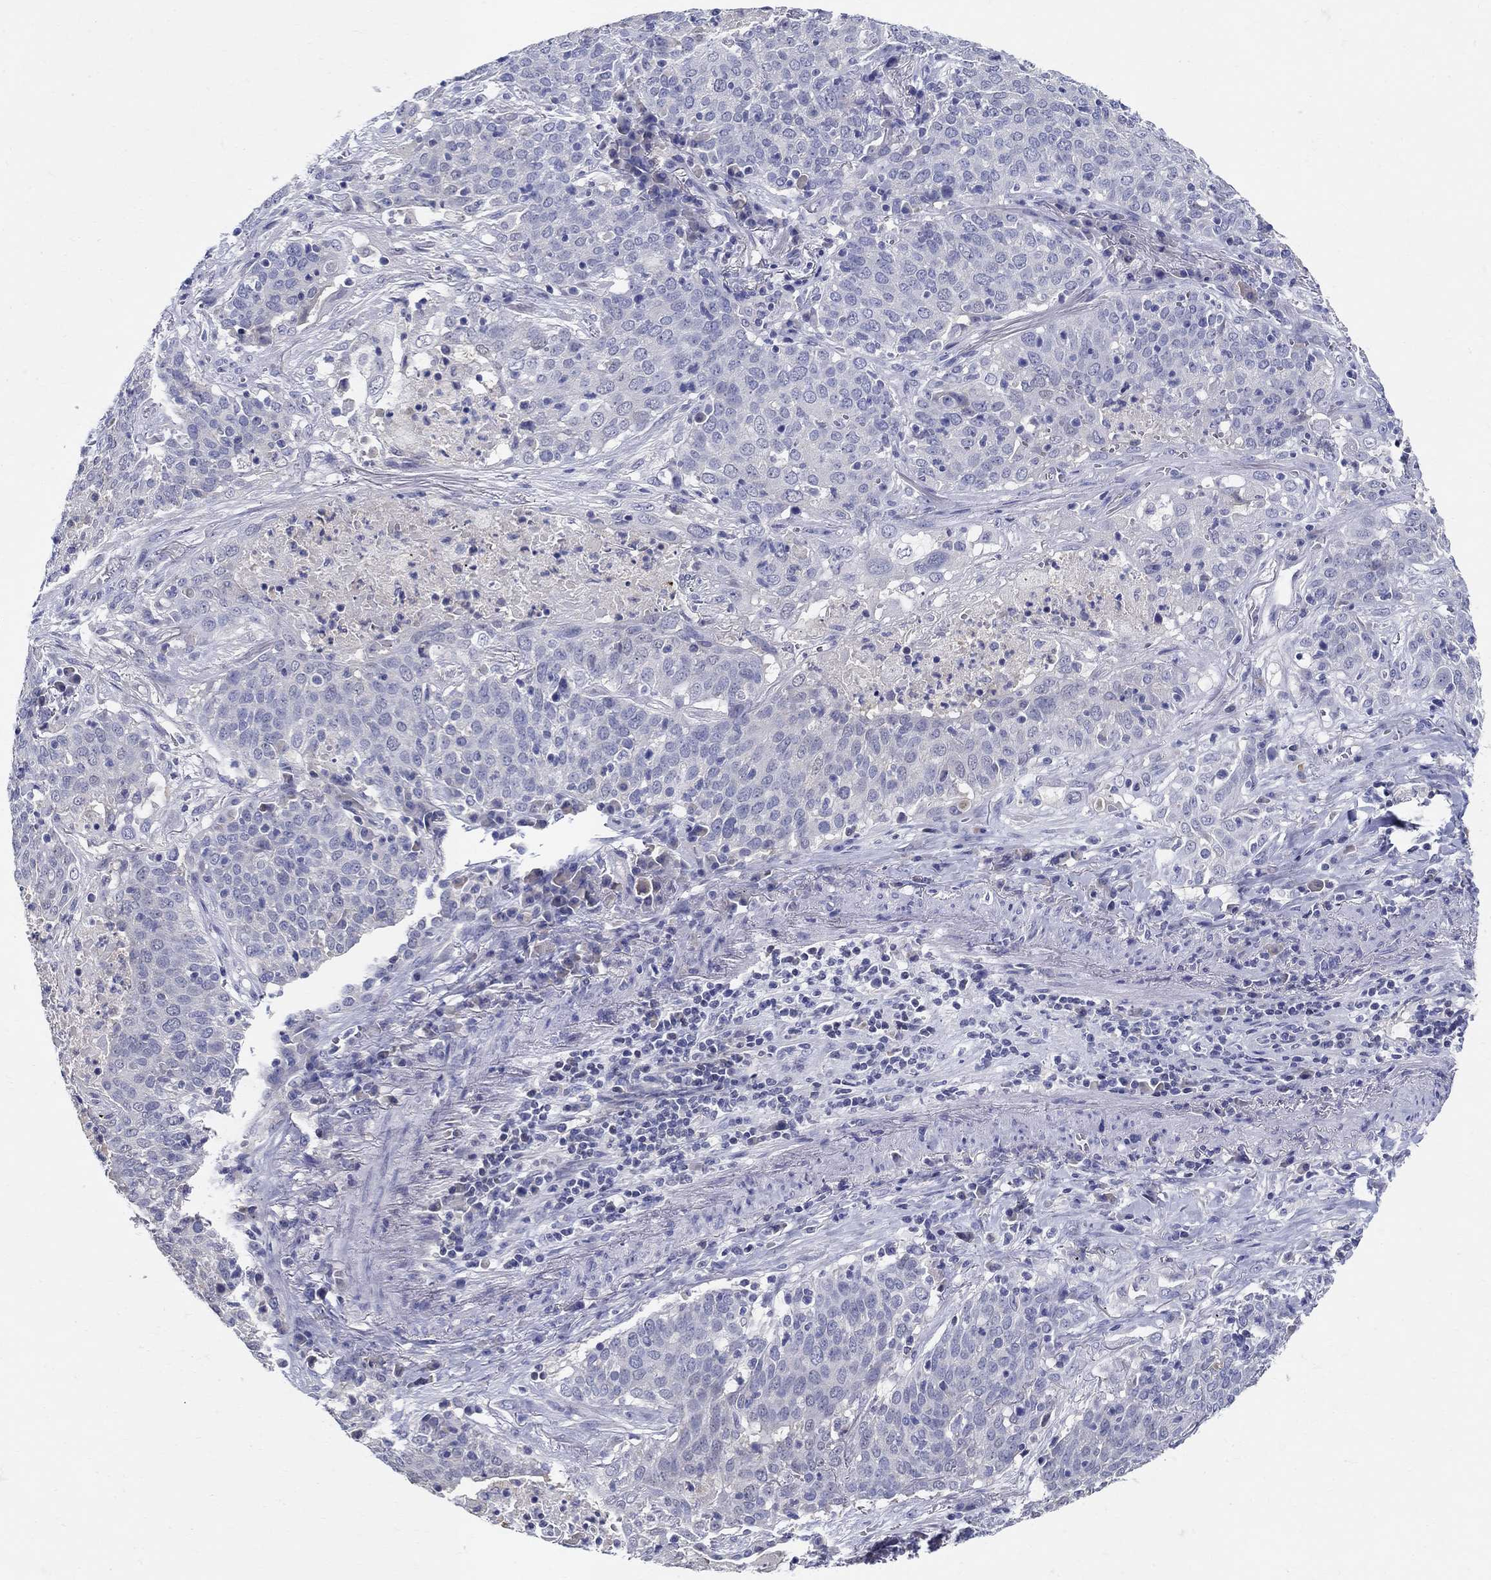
{"staining": {"intensity": "negative", "quantity": "none", "location": "none"}, "tissue": "lung cancer", "cell_type": "Tumor cells", "image_type": "cancer", "snomed": [{"axis": "morphology", "description": "Squamous cell carcinoma, NOS"}, {"axis": "topography", "description": "Lung"}], "caption": "IHC histopathology image of human lung cancer stained for a protein (brown), which shows no staining in tumor cells.", "gene": "CRYGD", "patient": {"sex": "male", "age": 82}}